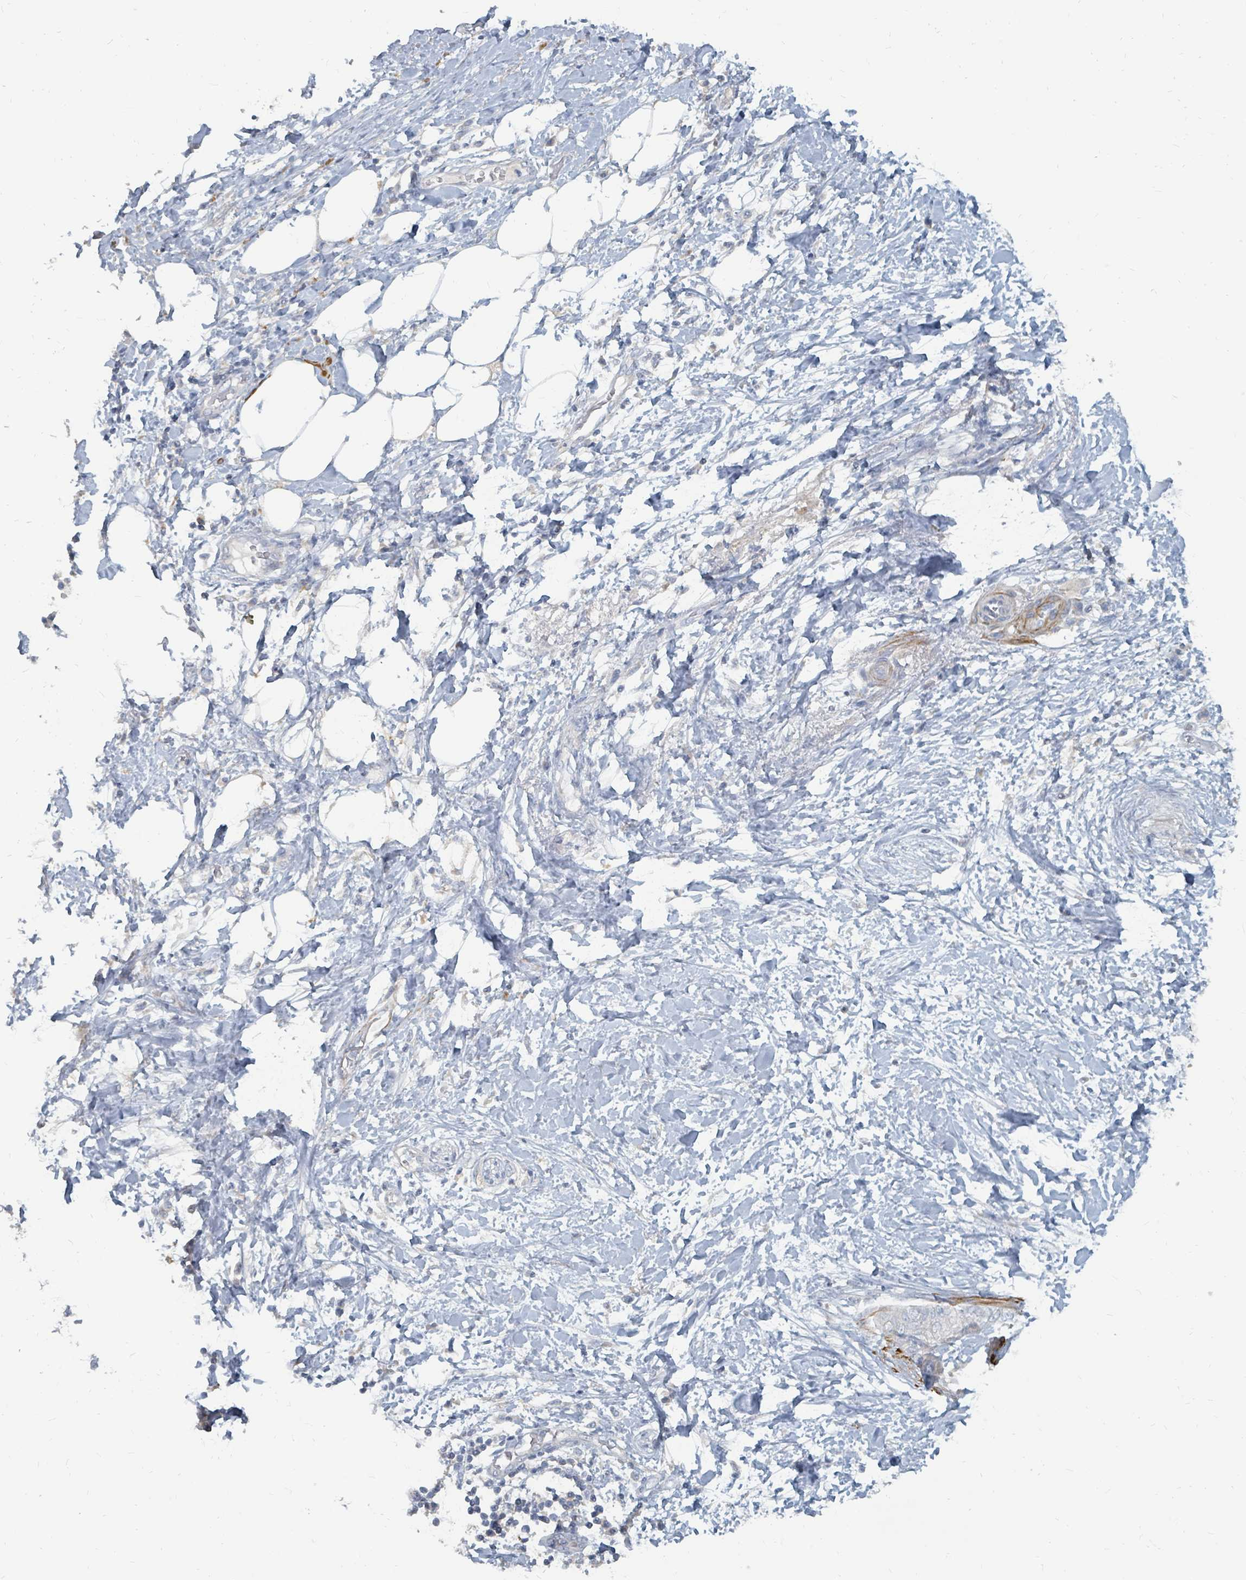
{"staining": {"intensity": "negative", "quantity": "none", "location": "none"}, "tissue": "adipose tissue", "cell_type": "Adipocytes", "image_type": "normal", "snomed": [{"axis": "morphology", "description": "Normal tissue, NOS"}, {"axis": "morphology", "description": "Adenocarcinoma, NOS"}, {"axis": "topography", "description": "Duodenum"}, {"axis": "topography", "description": "Peripheral nerve tissue"}], "caption": "Protein analysis of unremarkable adipose tissue demonstrates no significant positivity in adipocytes. (DAB (3,3'-diaminobenzidine) immunohistochemistry (IHC) with hematoxylin counter stain).", "gene": "ARGFX", "patient": {"sex": "female", "age": 60}}